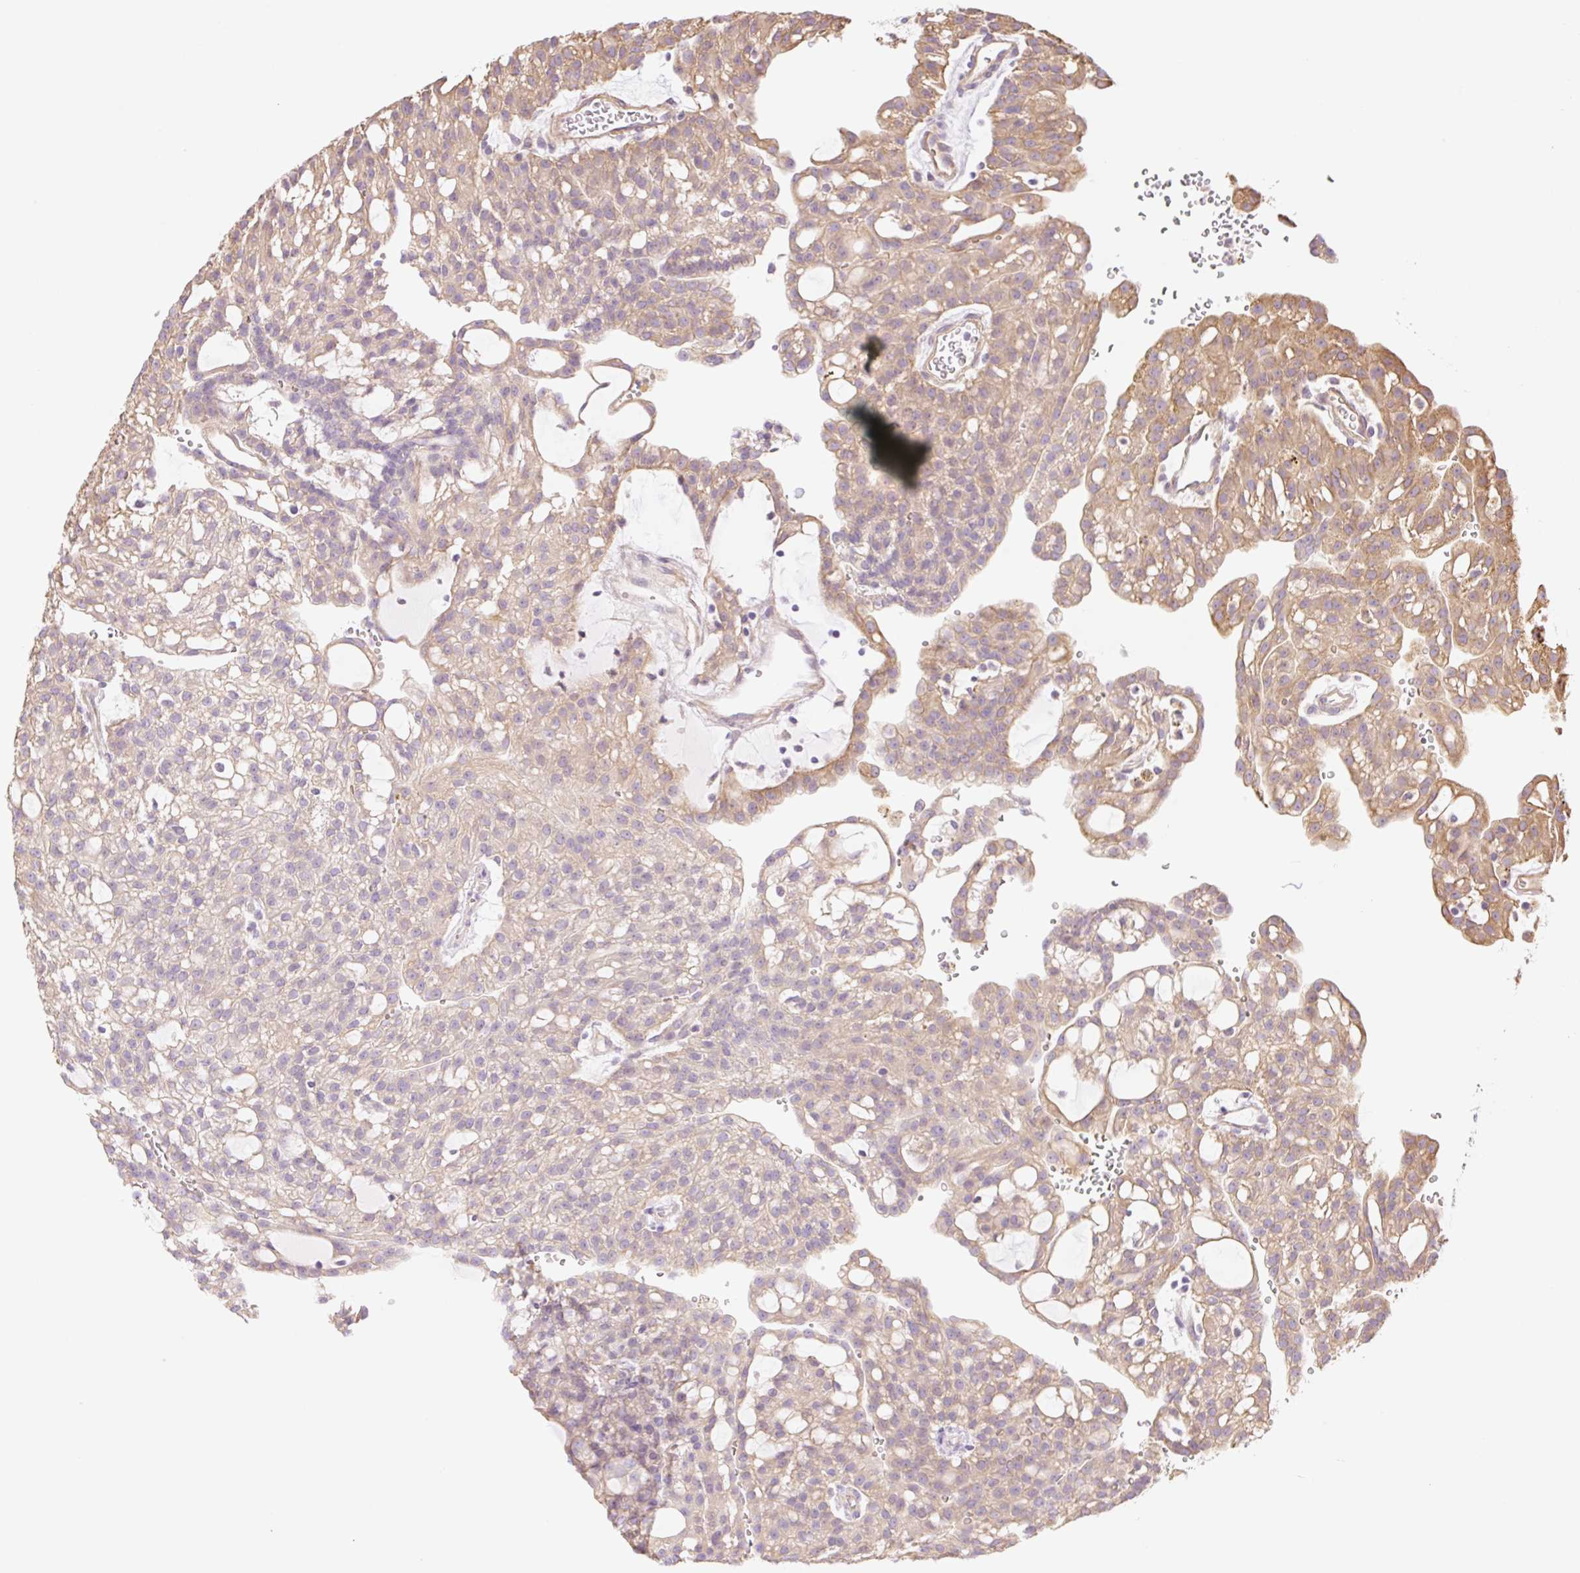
{"staining": {"intensity": "weak", "quantity": ">75%", "location": "cytoplasmic/membranous"}, "tissue": "renal cancer", "cell_type": "Tumor cells", "image_type": "cancer", "snomed": [{"axis": "morphology", "description": "Adenocarcinoma, NOS"}, {"axis": "topography", "description": "Kidney"}], "caption": "The immunohistochemical stain highlights weak cytoplasmic/membranous staining in tumor cells of renal adenocarcinoma tissue.", "gene": "NLRP5", "patient": {"sex": "male", "age": 63}}